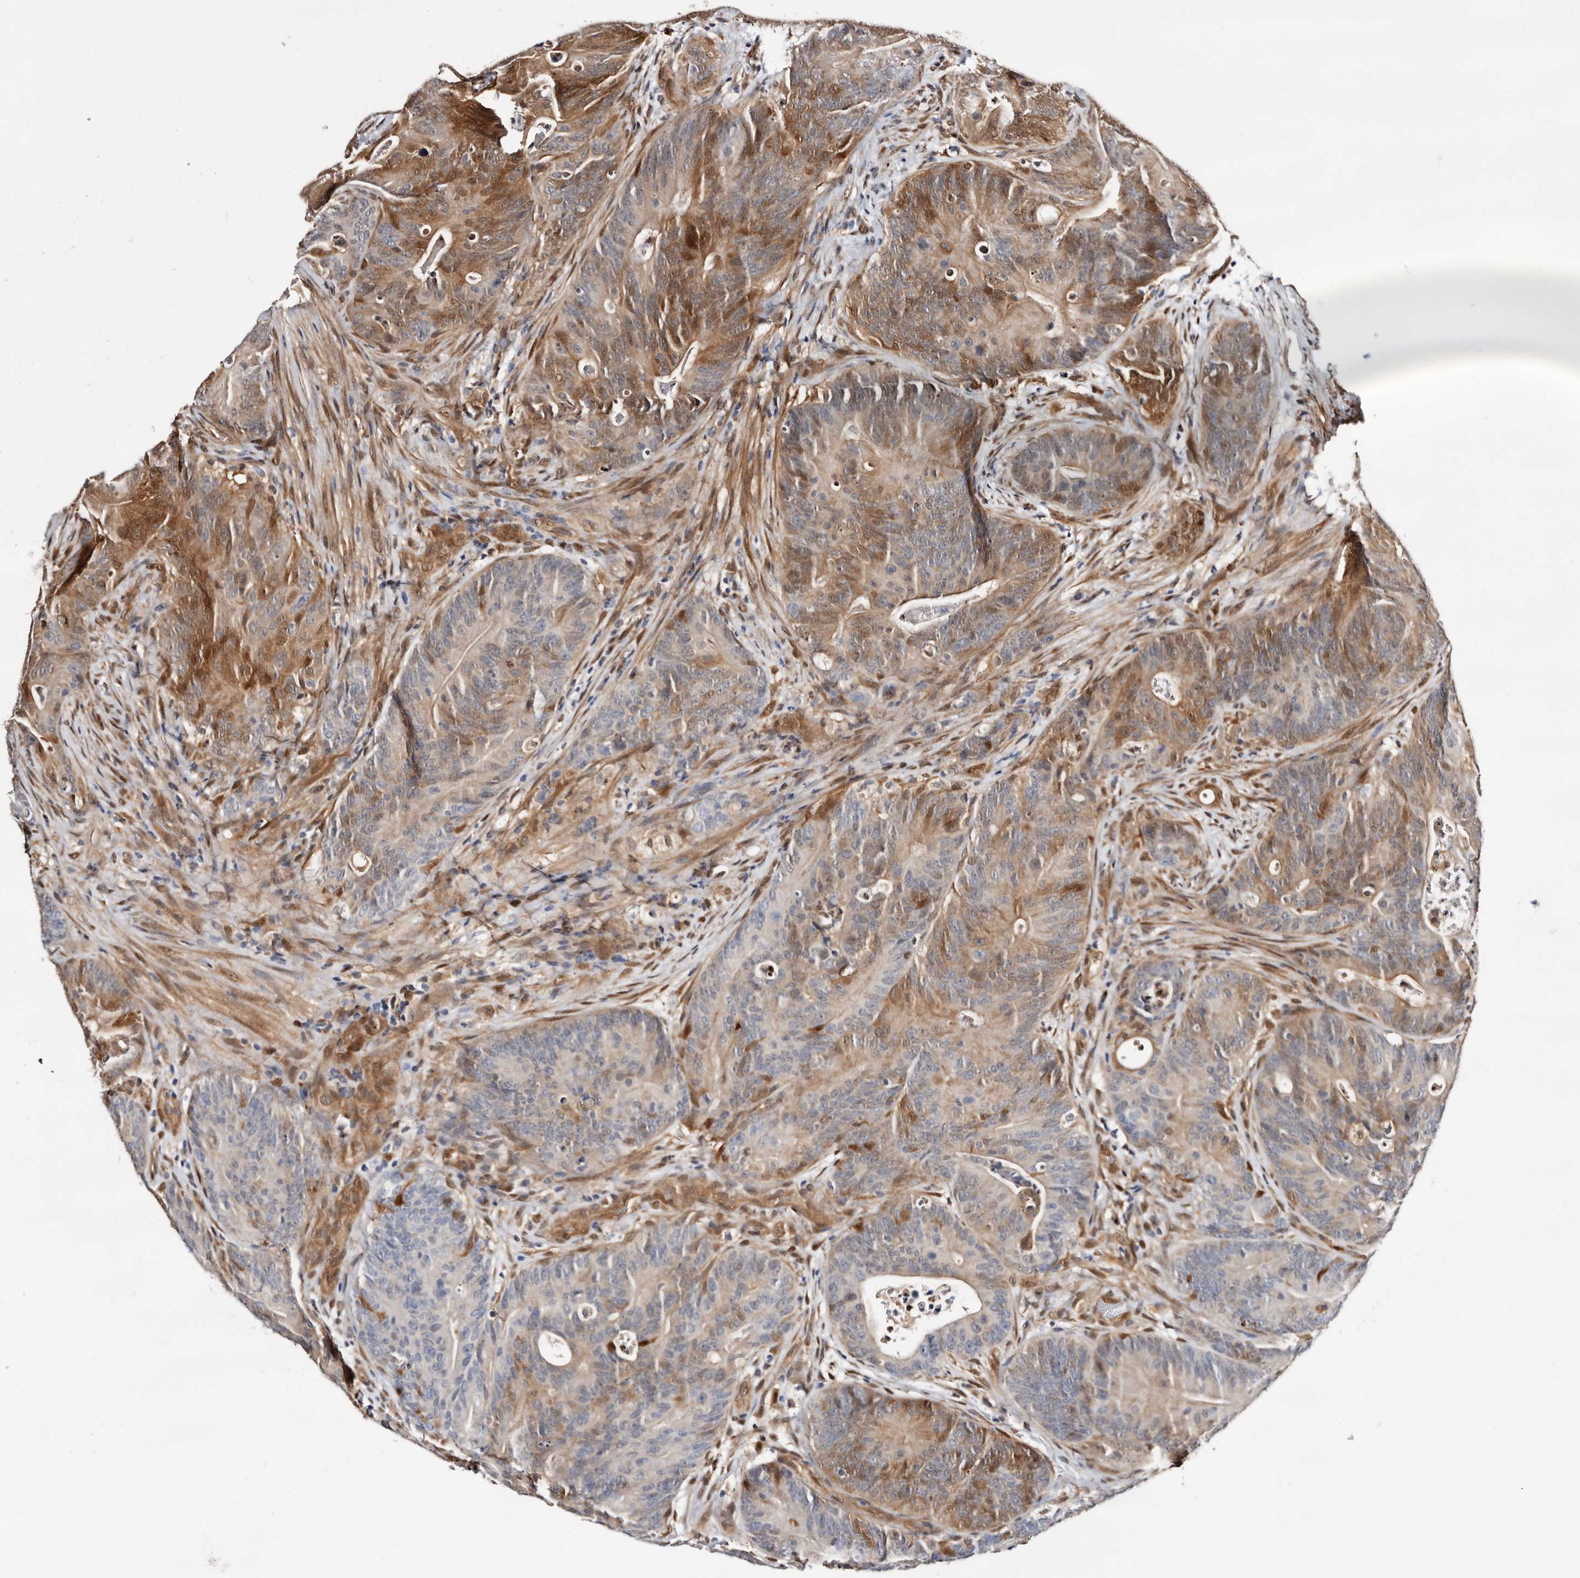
{"staining": {"intensity": "moderate", "quantity": "25%-75%", "location": "cytoplasmic/membranous,nuclear"}, "tissue": "colorectal cancer", "cell_type": "Tumor cells", "image_type": "cancer", "snomed": [{"axis": "morphology", "description": "Normal tissue, NOS"}, {"axis": "topography", "description": "Colon"}], "caption": "Tumor cells show medium levels of moderate cytoplasmic/membranous and nuclear staining in about 25%-75% of cells in colorectal cancer.", "gene": "TP53I3", "patient": {"sex": "female", "age": 82}}